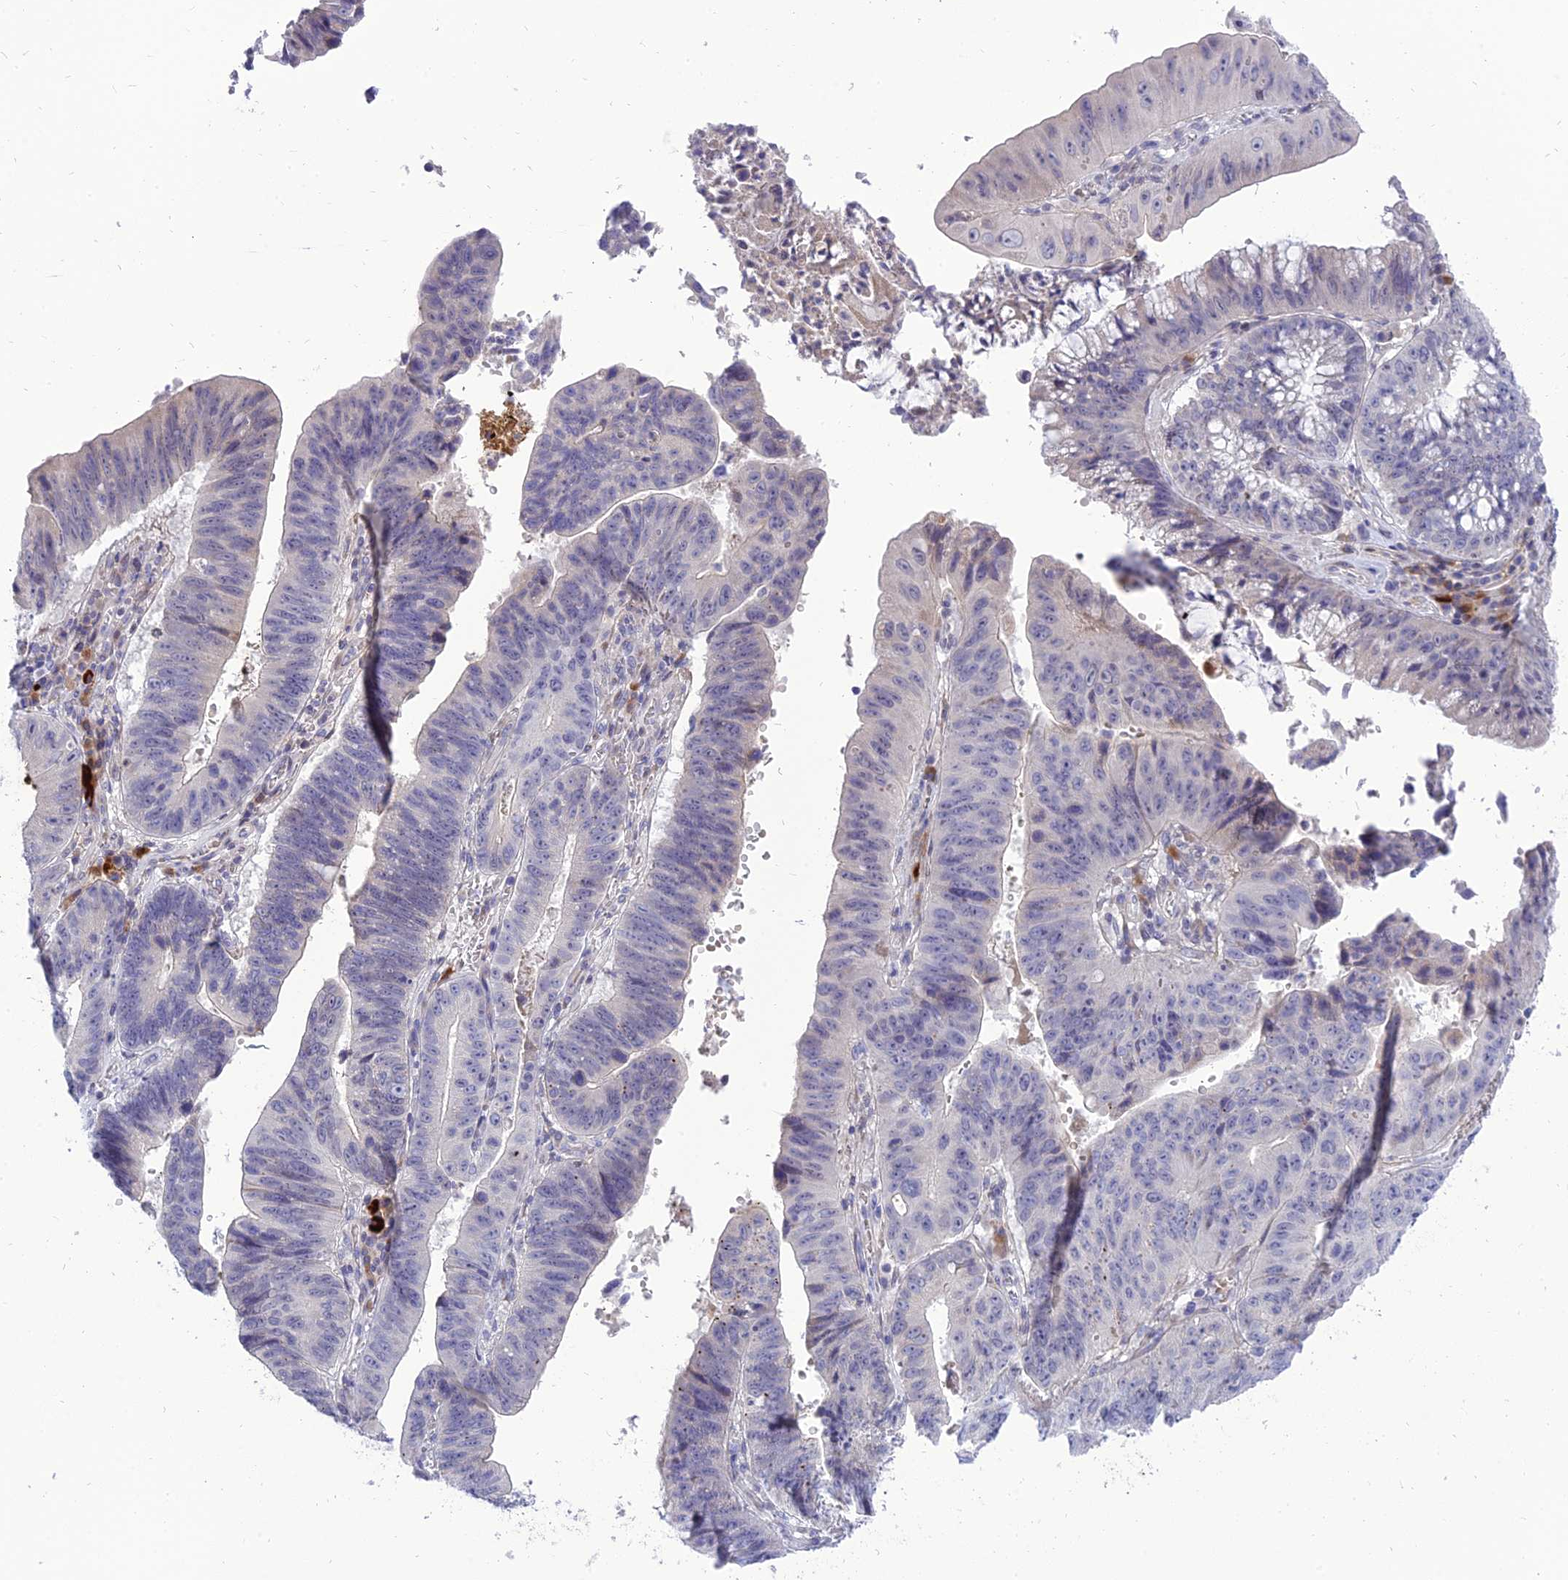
{"staining": {"intensity": "negative", "quantity": "none", "location": "none"}, "tissue": "stomach cancer", "cell_type": "Tumor cells", "image_type": "cancer", "snomed": [{"axis": "morphology", "description": "Adenocarcinoma, NOS"}, {"axis": "topography", "description": "Stomach"}], "caption": "Immunohistochemistry (IHC) micrograph of neoplastic tissue: stomach cancer (adenocarcinoma) stained with DAB (3,3'-diaminobenzidine) reveals no significant protein expression in tumor cells.", "gene": "MBD3L1", "patient": {"sex": "male", "age": 59}}